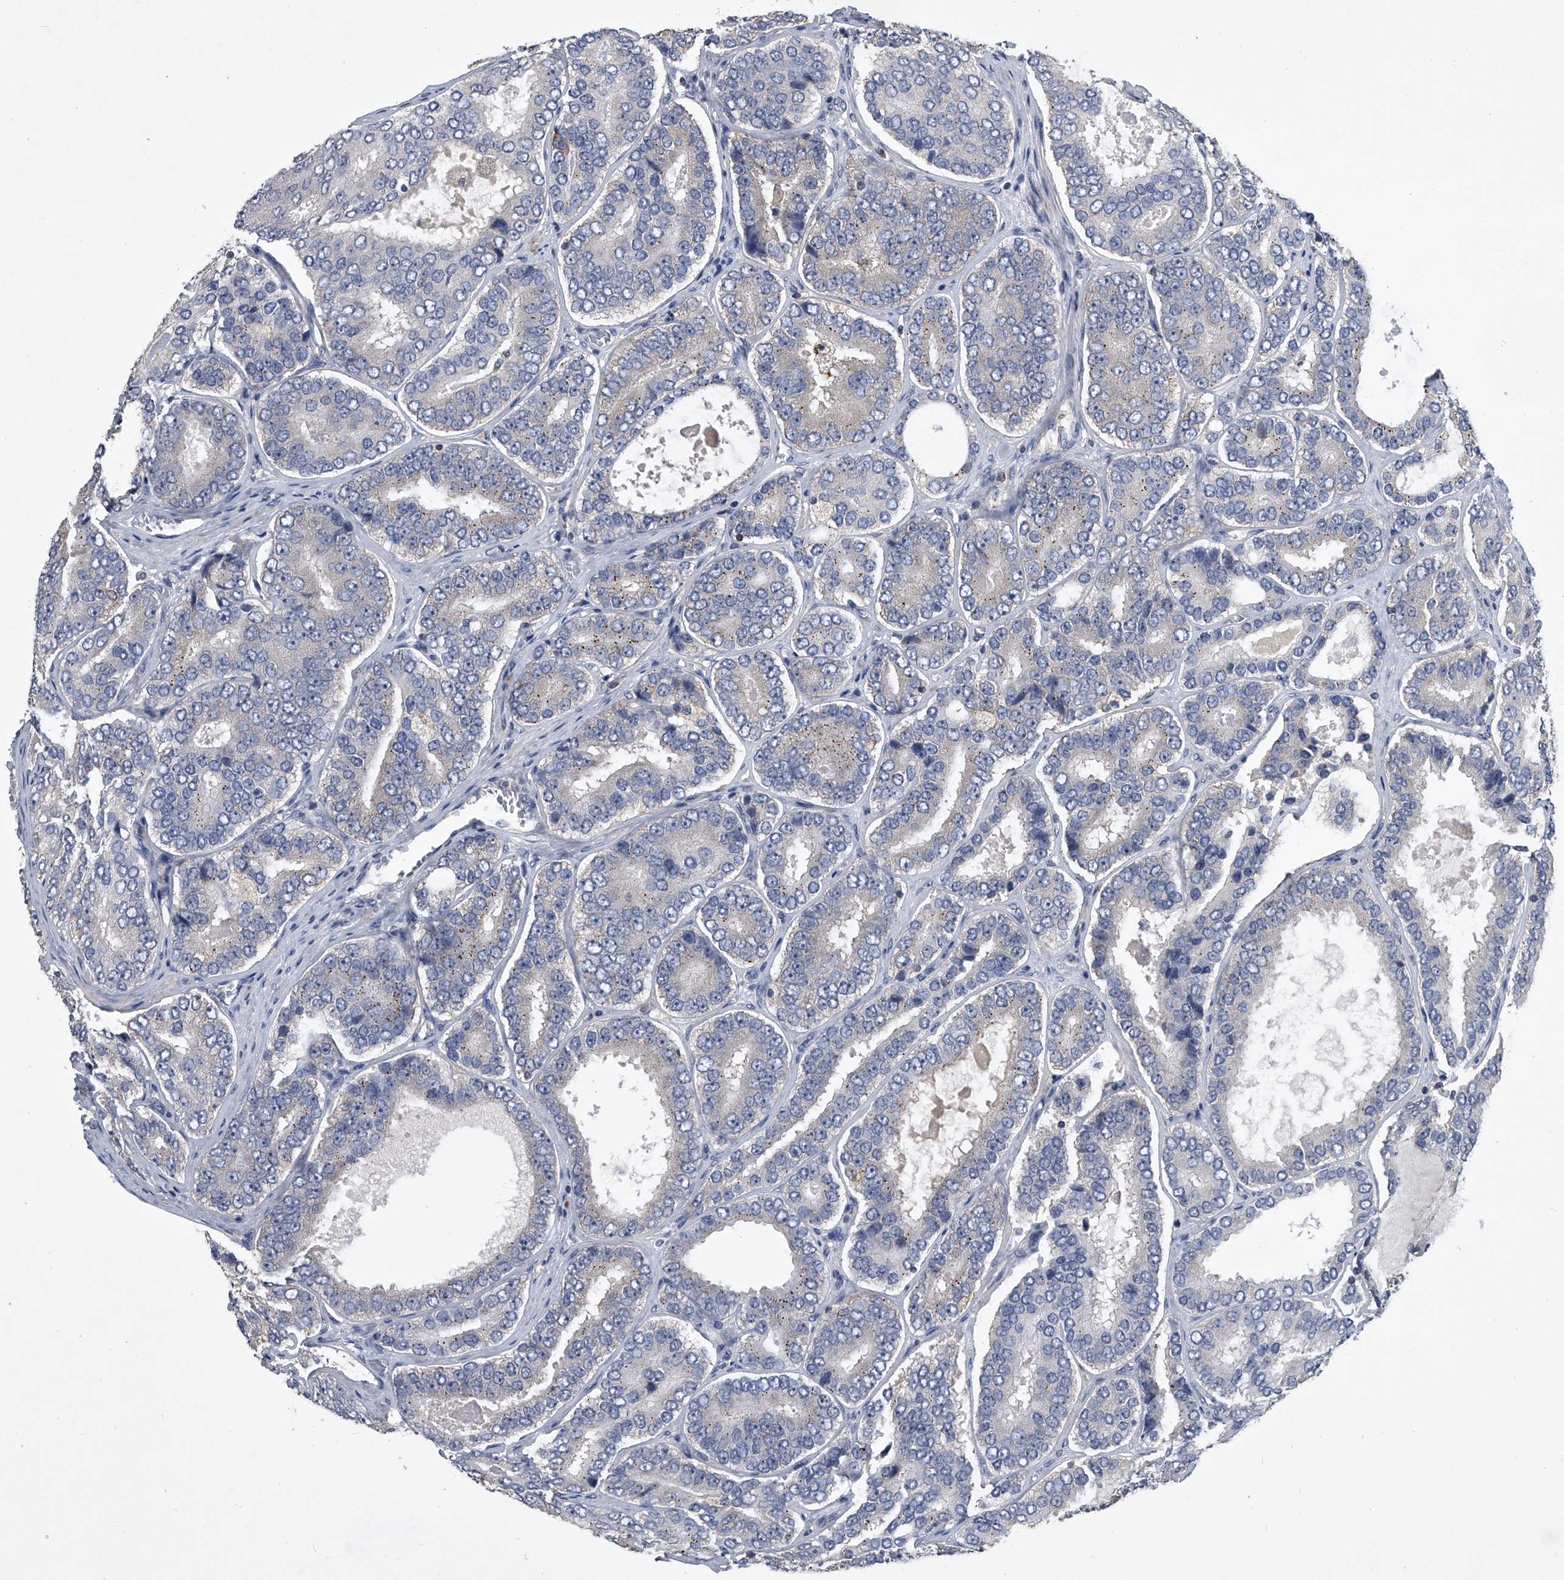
{"staining": {"intensity": "negative", "quantity": "none", "location": "none"}, "tissue": "prostate cancer", "cell_type": "Tumor cells", "image_type": "cancer", "snomed": [{"axis": "morphology", "description": "Adenocarcinoma, High grade"}, {"axis": "topography", "description": "Prostate"}], "caption": "Protein analysis of prostate cancer displays no significant staining in tumor cells. (DAB (3,3'-diaminobenzidine) immunohistochemistry (IHC), high magnification).", "gene": "MAP4K3", "patient": {"sex": "male", "age": 56}}